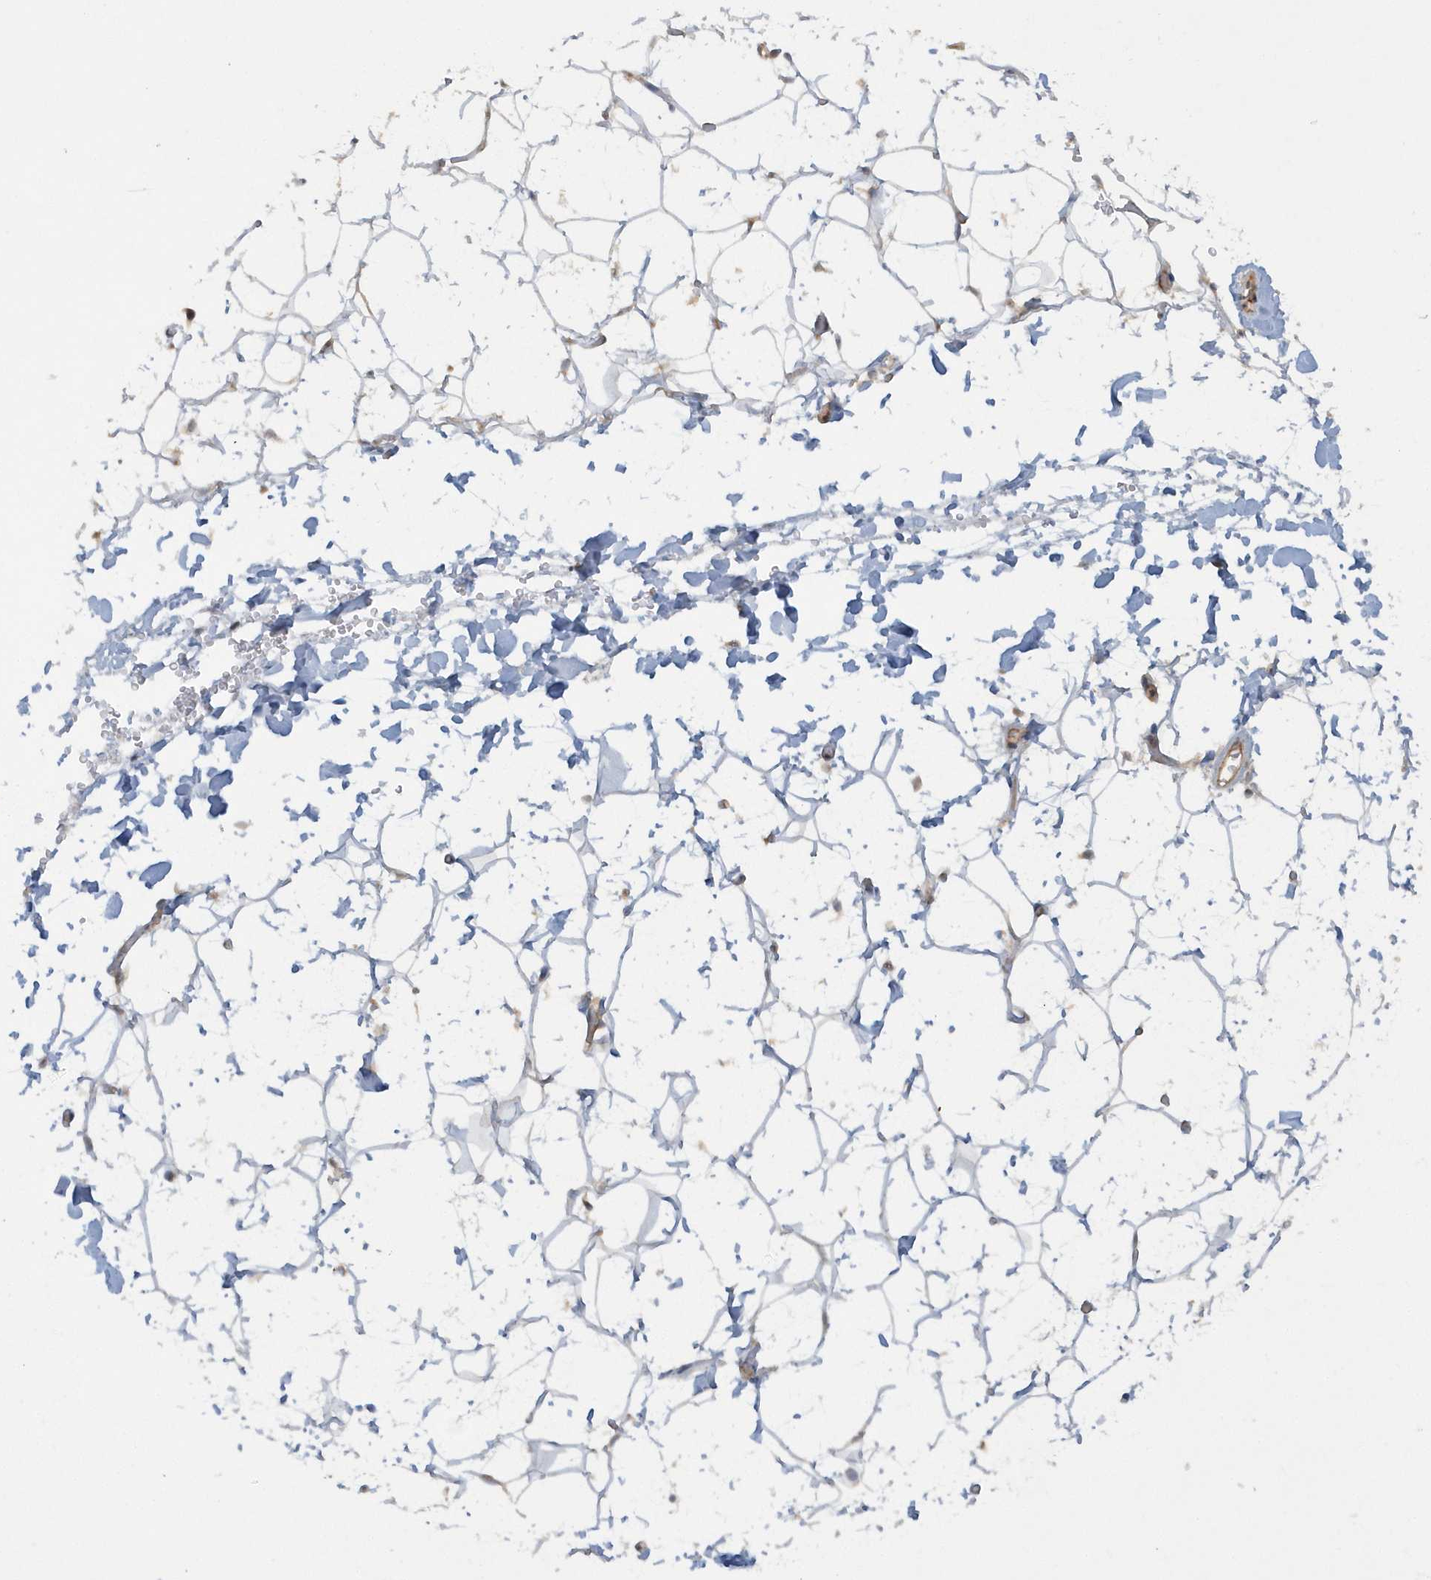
{"staining": {"intensity": "weak", "quantity": "25%-75%", "location": "cytoplasmic/membranous"}, "tissue": "adipose tissue", "cell_type": "Adipocytes", "image_type": "normal", "snomed": [{"axis": "morphology", "description": "Normal tissue, NOS"}, {"axis": "topography", "description": "Breast"}], "caption": "Brown immunohistochemical staining in unremarkable adipose tissue shows weak cytoplasmic/membranous positivity in approximately 25%-75% of adipocytes.", "gene": "STIM2", "patient": {"sex": "female", "age": 26}}